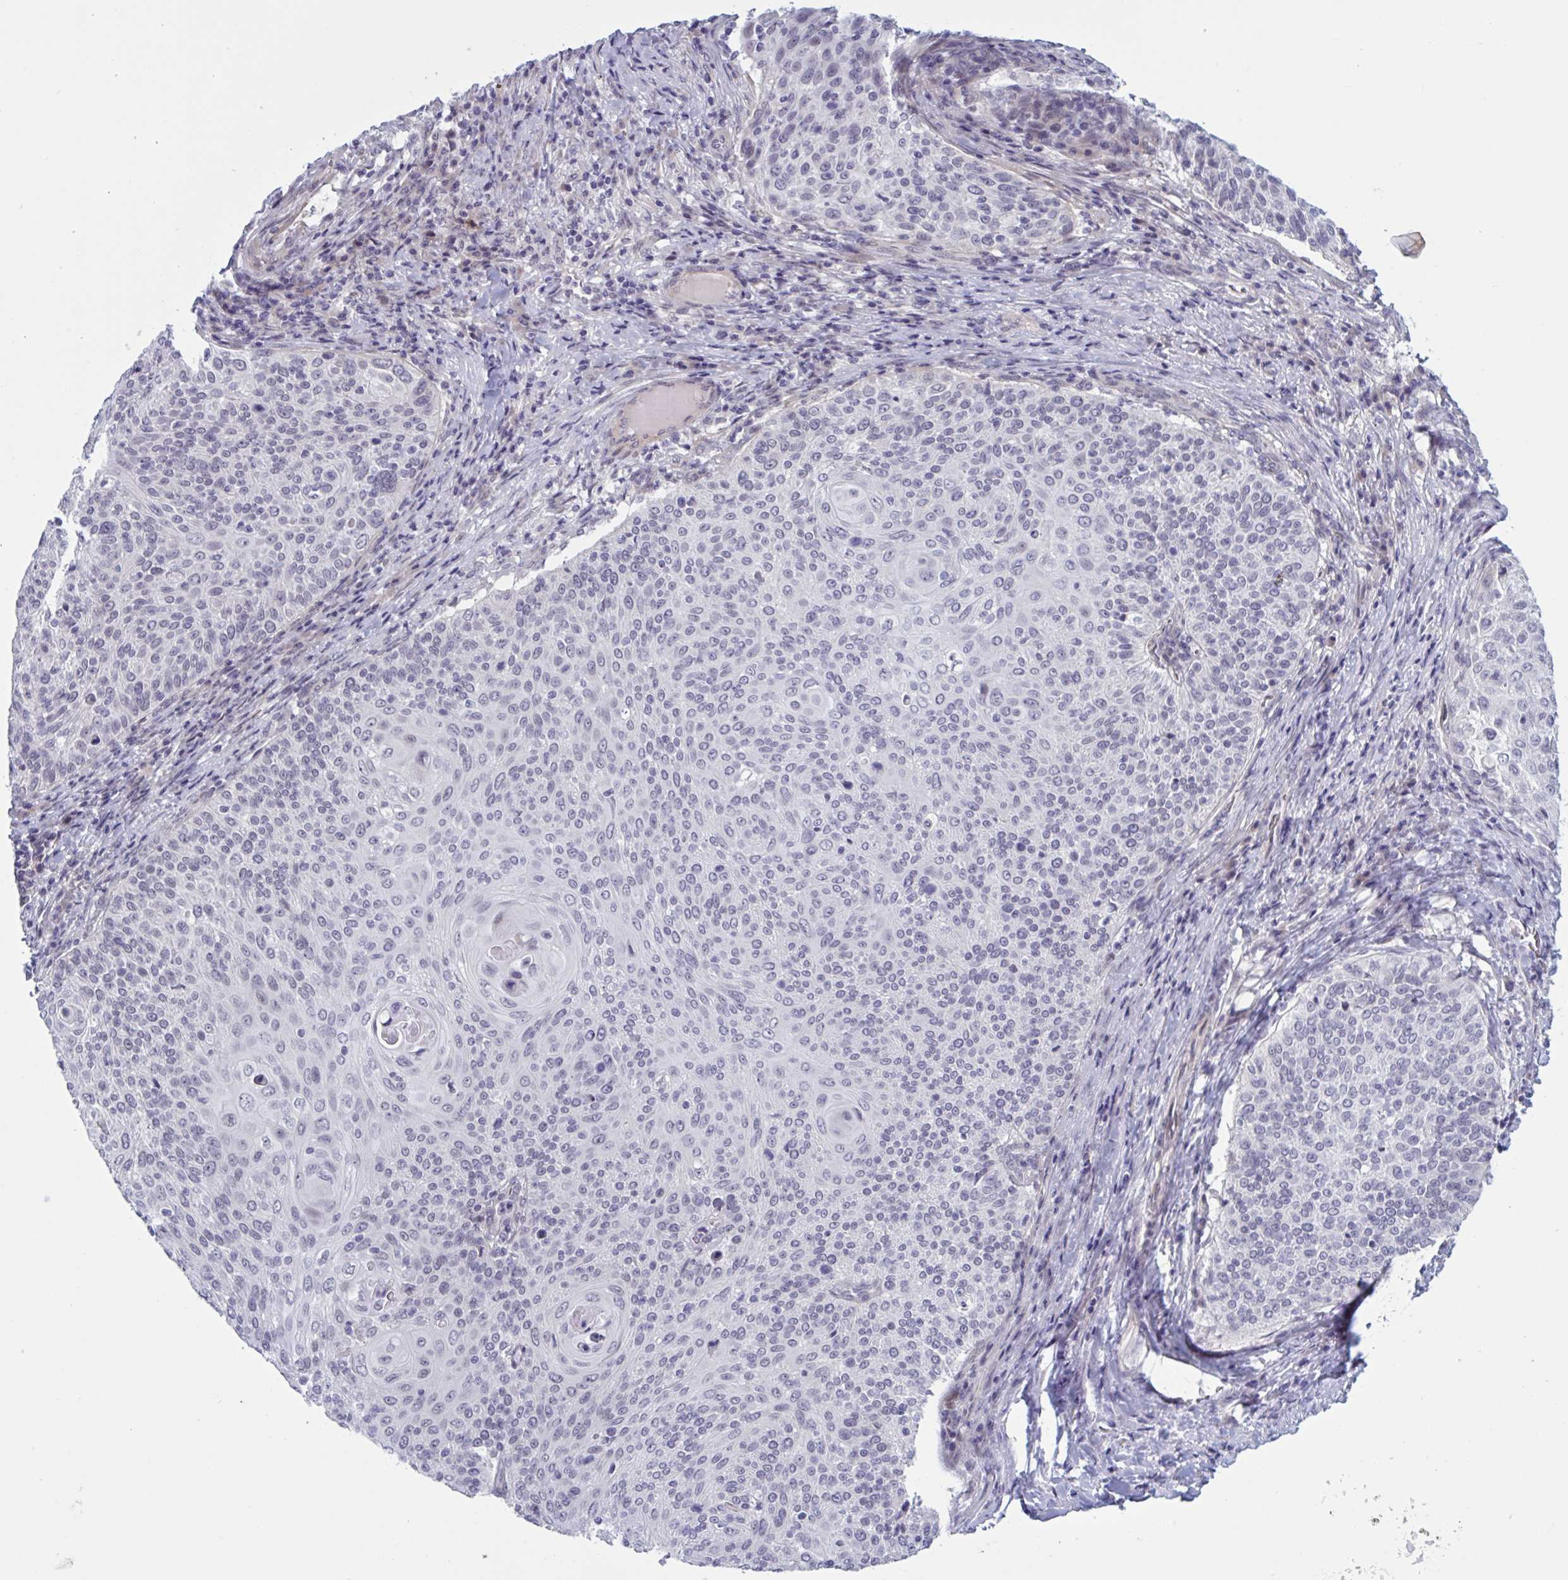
{"staining": {"intensity": "negative", "quantity": "none", "location": "none"}, "tissue": "cervical cancer", "cell_type": "Tumor cells", "image_type": "cancer", "snomed": [{"axis": "morphology", "description": "Squamous cell carcinoma, NOS"}, {"axis": "topography", "description": "Cervix"}], "caption": "A micrograph of cervical squamous cell carcinoma stained for a protein shows no brown staining in tumor cells. (Immunohistochemistry (ihc), brightfield microscopy, high magnification).", "gene": "TCEAL8", "patient": {"sex": "female", "age": 31}}